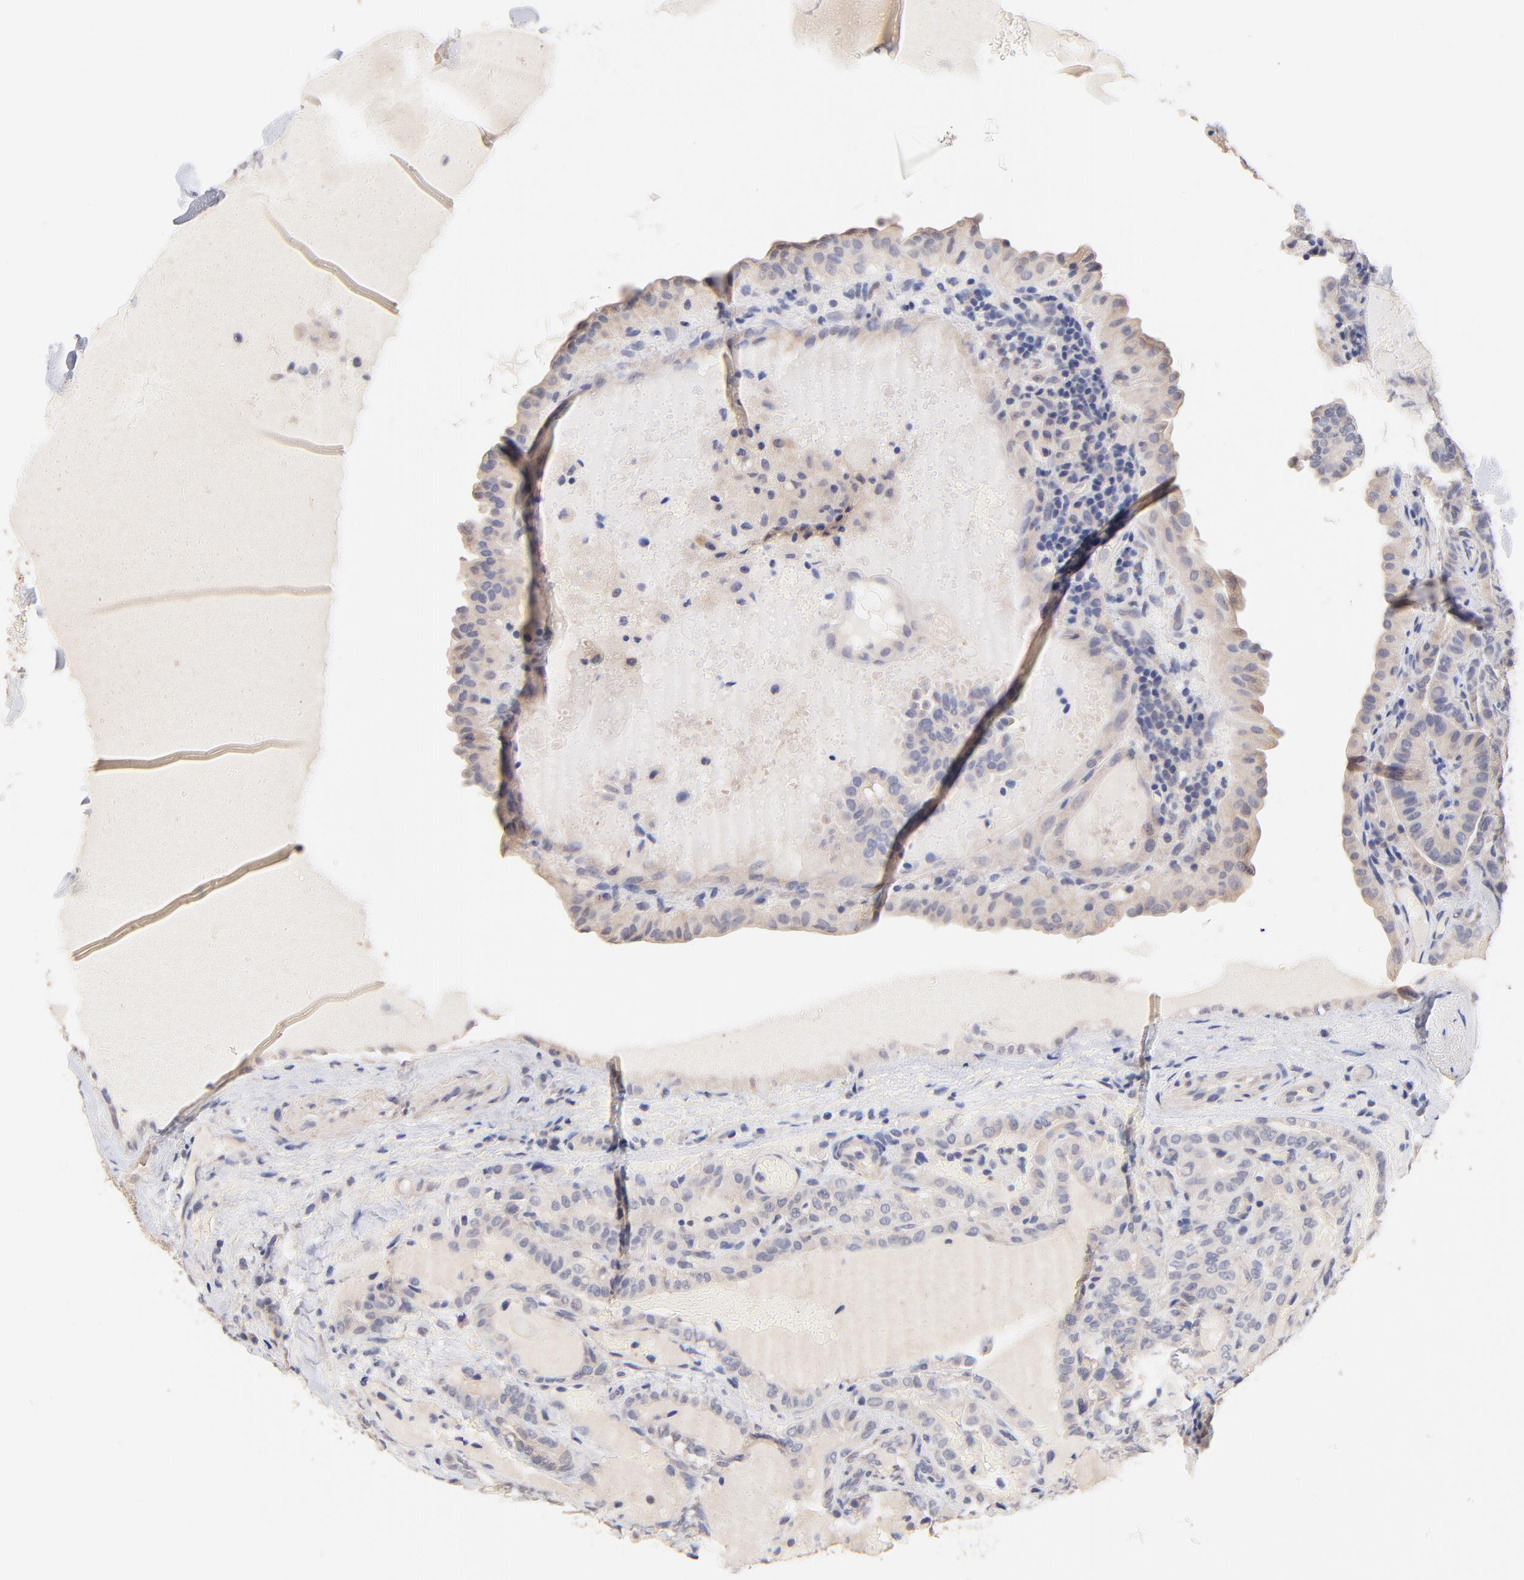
{"staining": {"intensity": "negative", "quantity": "none", "location": "none"}, "tissue": "thyroid cancer", "cell_type": "Tumor cells", "image_type": "cancer", "snomed": [{"axis": "morphology", "description": "Papillary adenocarcinoma, NOS"}, {"axis": "topography", "description": "Thyroid gland"}], "caption": "A high-resolution histopathology image shows immunohistochemistry (IHC) staining of thyroid cancer, which exhibits no significant positivity in tumor cells. (Immunohistochemistry, brightfield microscopy, high magnification).", "gene": "RIBC2", "patient": {"sex": "male", "age": 77}}